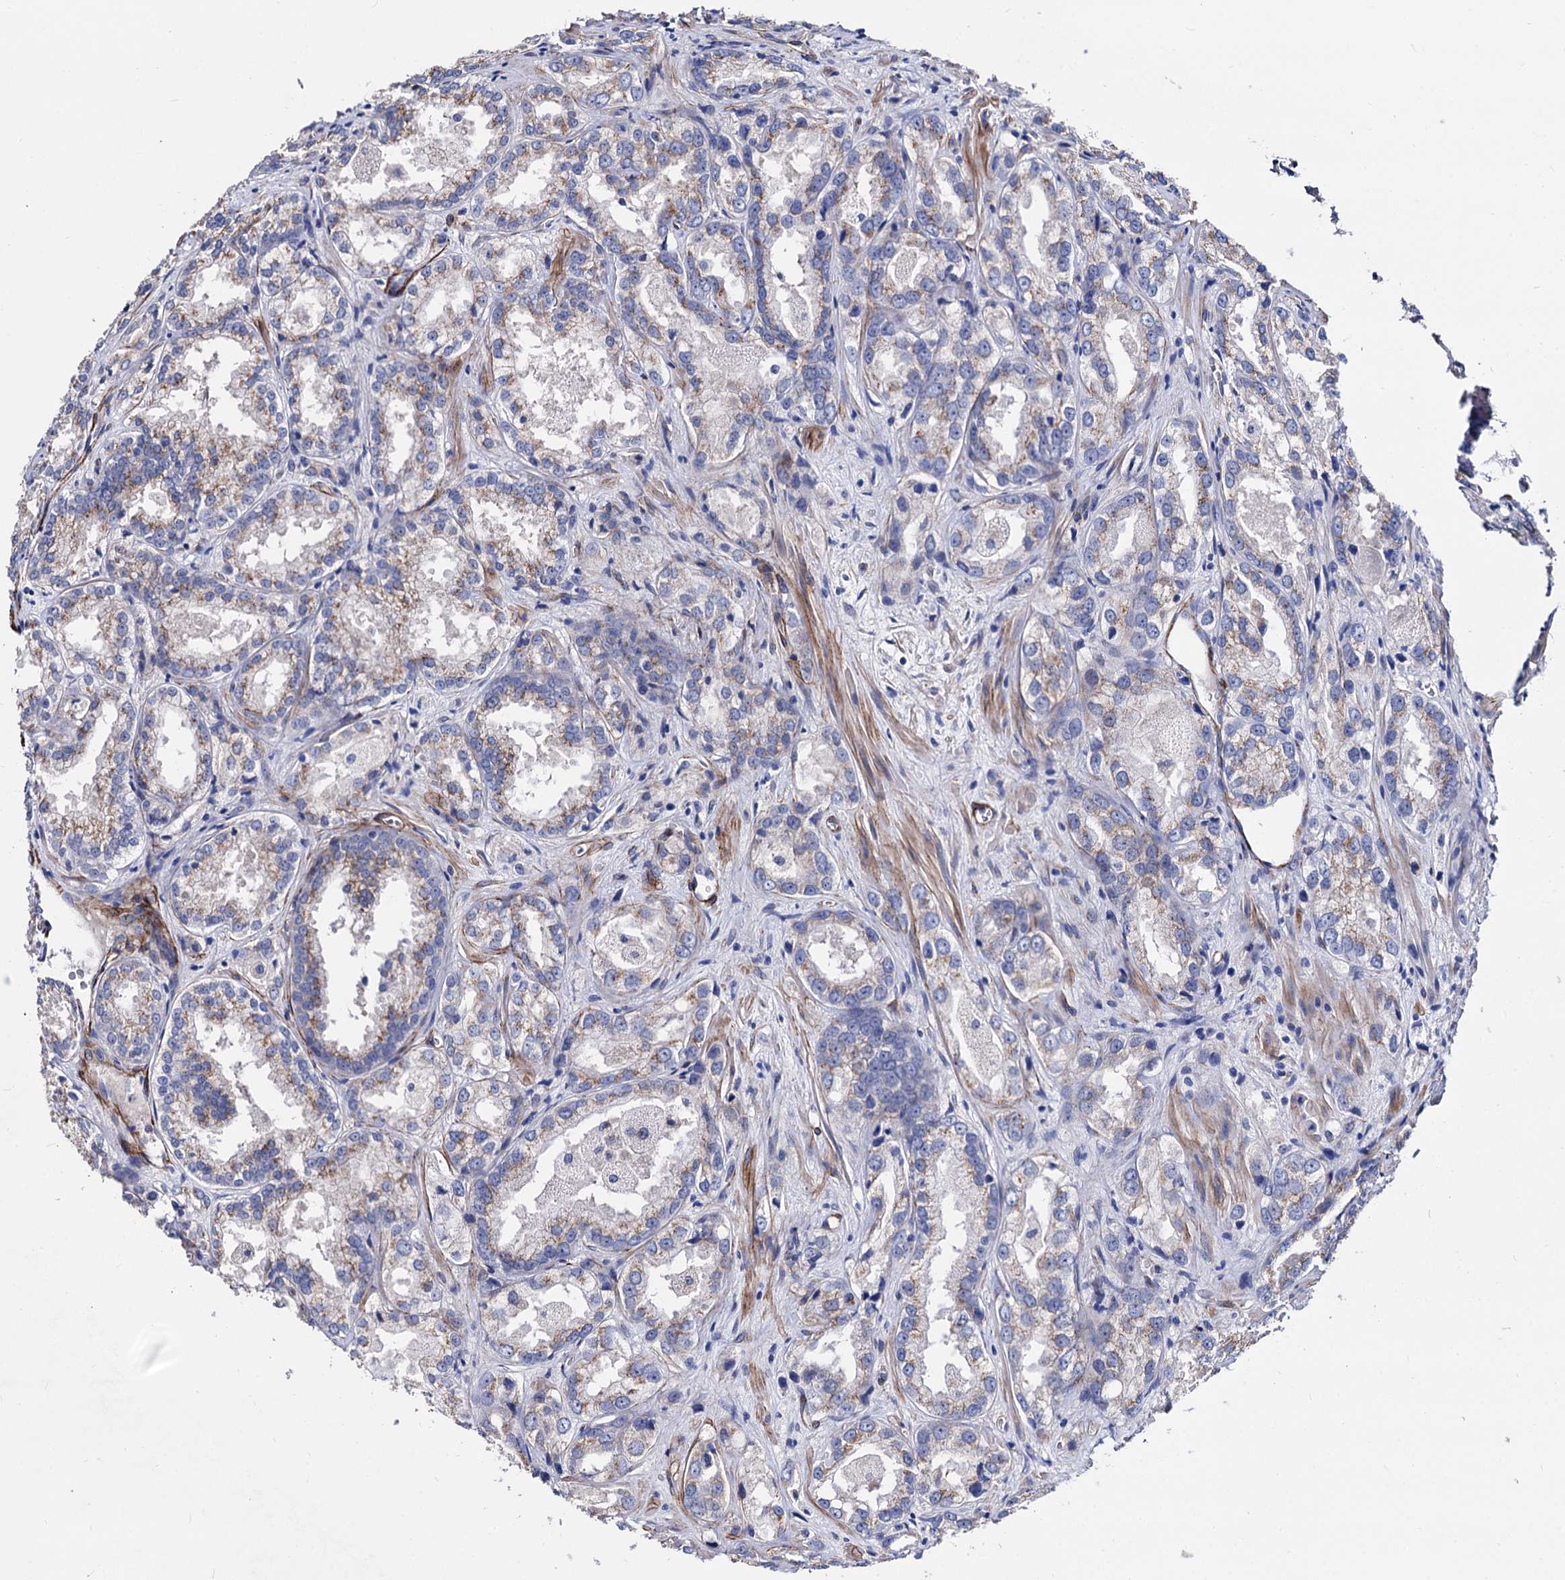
{"staining": {"intensity": "weak", "quantity": "<25%", "location": "cytoplasmic/membranous"}, "tissue": "prostate cancer", "cell_type": "Tumor cells", "image_type": "cancer", "snomed": [{"axis": "morphology", "description": "Adenocarcinoma, Low grade"}, {"axis": "topography", "description": "Prostate"}], "caption": "High magnification brightfield microscopy of prostate low-grade adenocarcinoma stained with DAB (brown) and counterstained with hematoxylin (blue): tumor cells show no significant expression. The staining was performed using DAB (3,3'-diaminobenzidine) to visualize the protein expression in brown, while the nuclei were stained in blue with hematoxylin (Magnification: 20x).", "gene": "WDR11", "patient": {"sex": "male", "age": 47}}